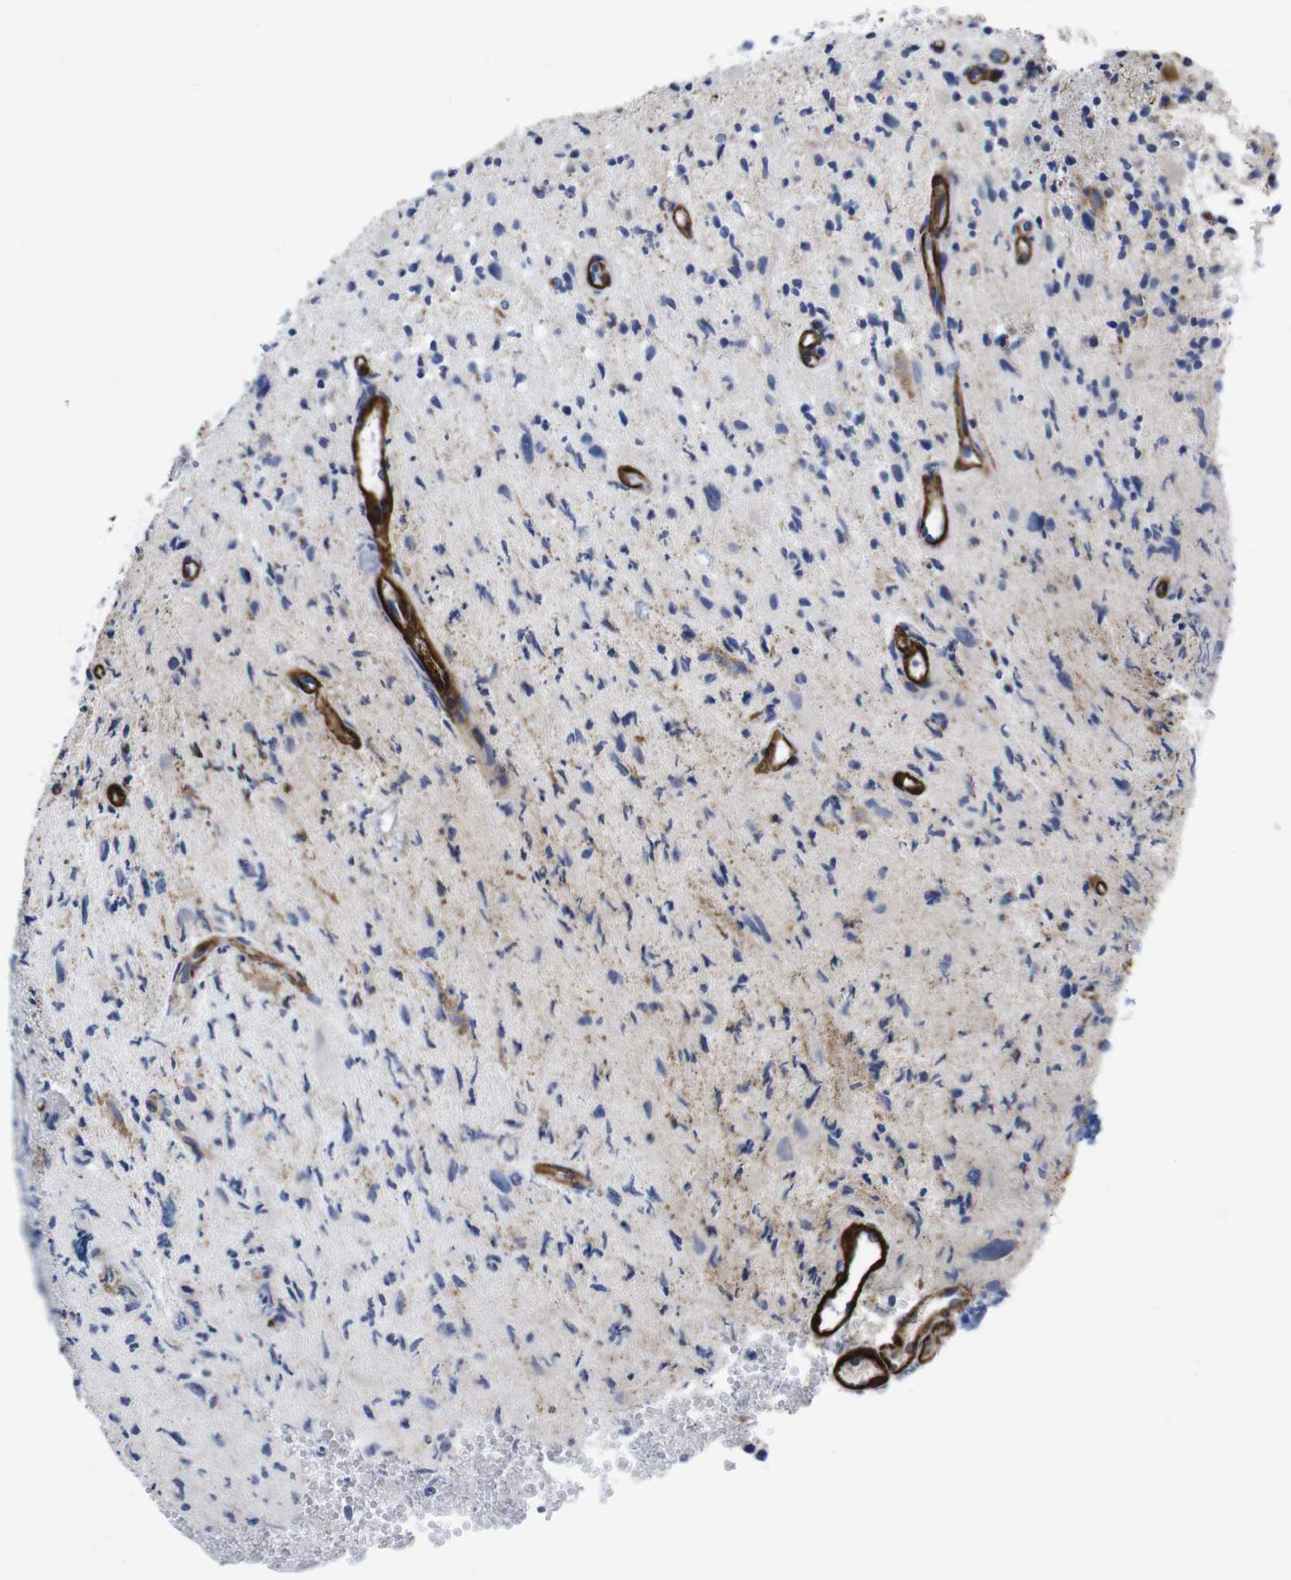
{"staining": {"intensity": "weak", "quantity": "<25%", "location": "cytoplasmic/membranous"}, "tissue": "glioma", "cell_type": "Tumor cells", "image_type": "cancer", "snomed": [{"axis": "morphology", "description": "Glioma, malignant, High grade"}, {"axis": "topography", "description": "Brain"}], "caption": "The image demonstrates no staining of tumor cells in malignant glioma (high-grade).", "gene": "WNT10A", "patient": {"sex": "male", "age": 48}}